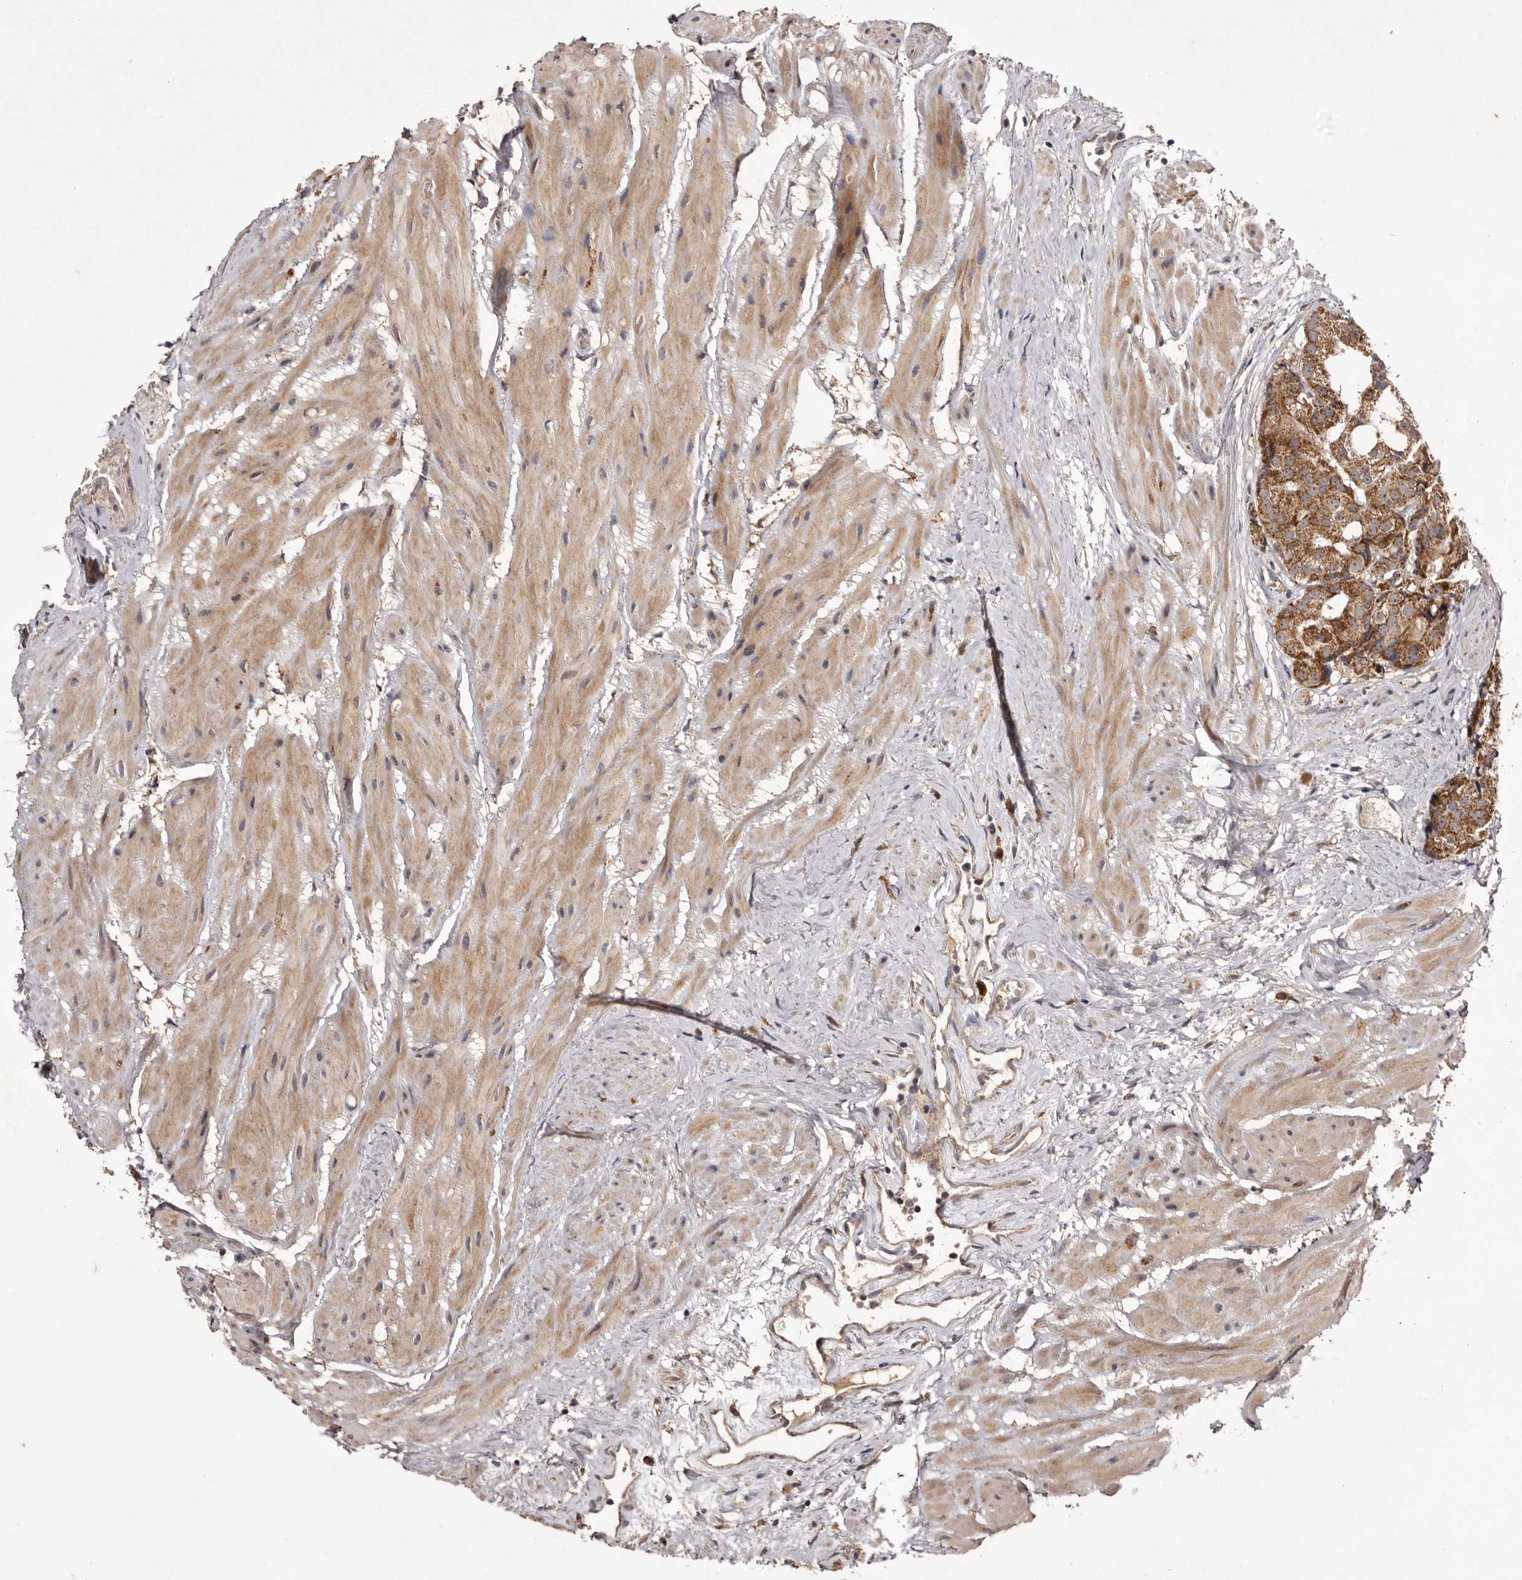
{"staining": {"intensity": "strong", "quantity": ">75%", "location": "cytoplasmic/membranous"}, "tissue": "prostate cancer", "cell_type": "Tumor cells", "image_type": "cancer", "snomed": [{"axis": "morphology", "description": "Adenocarcinoma, Low grade"}, {"axis": "topography", "description": "Prostate"}], "caption": "There is high levels of strong cytoplasmic/membranous positivity in tumor cells of prostate cancer, as demonstrated by immunohistochemical staining (brown color).", "gene": "CPLANE2", "patient": {"sex": "male", "age": 88}}